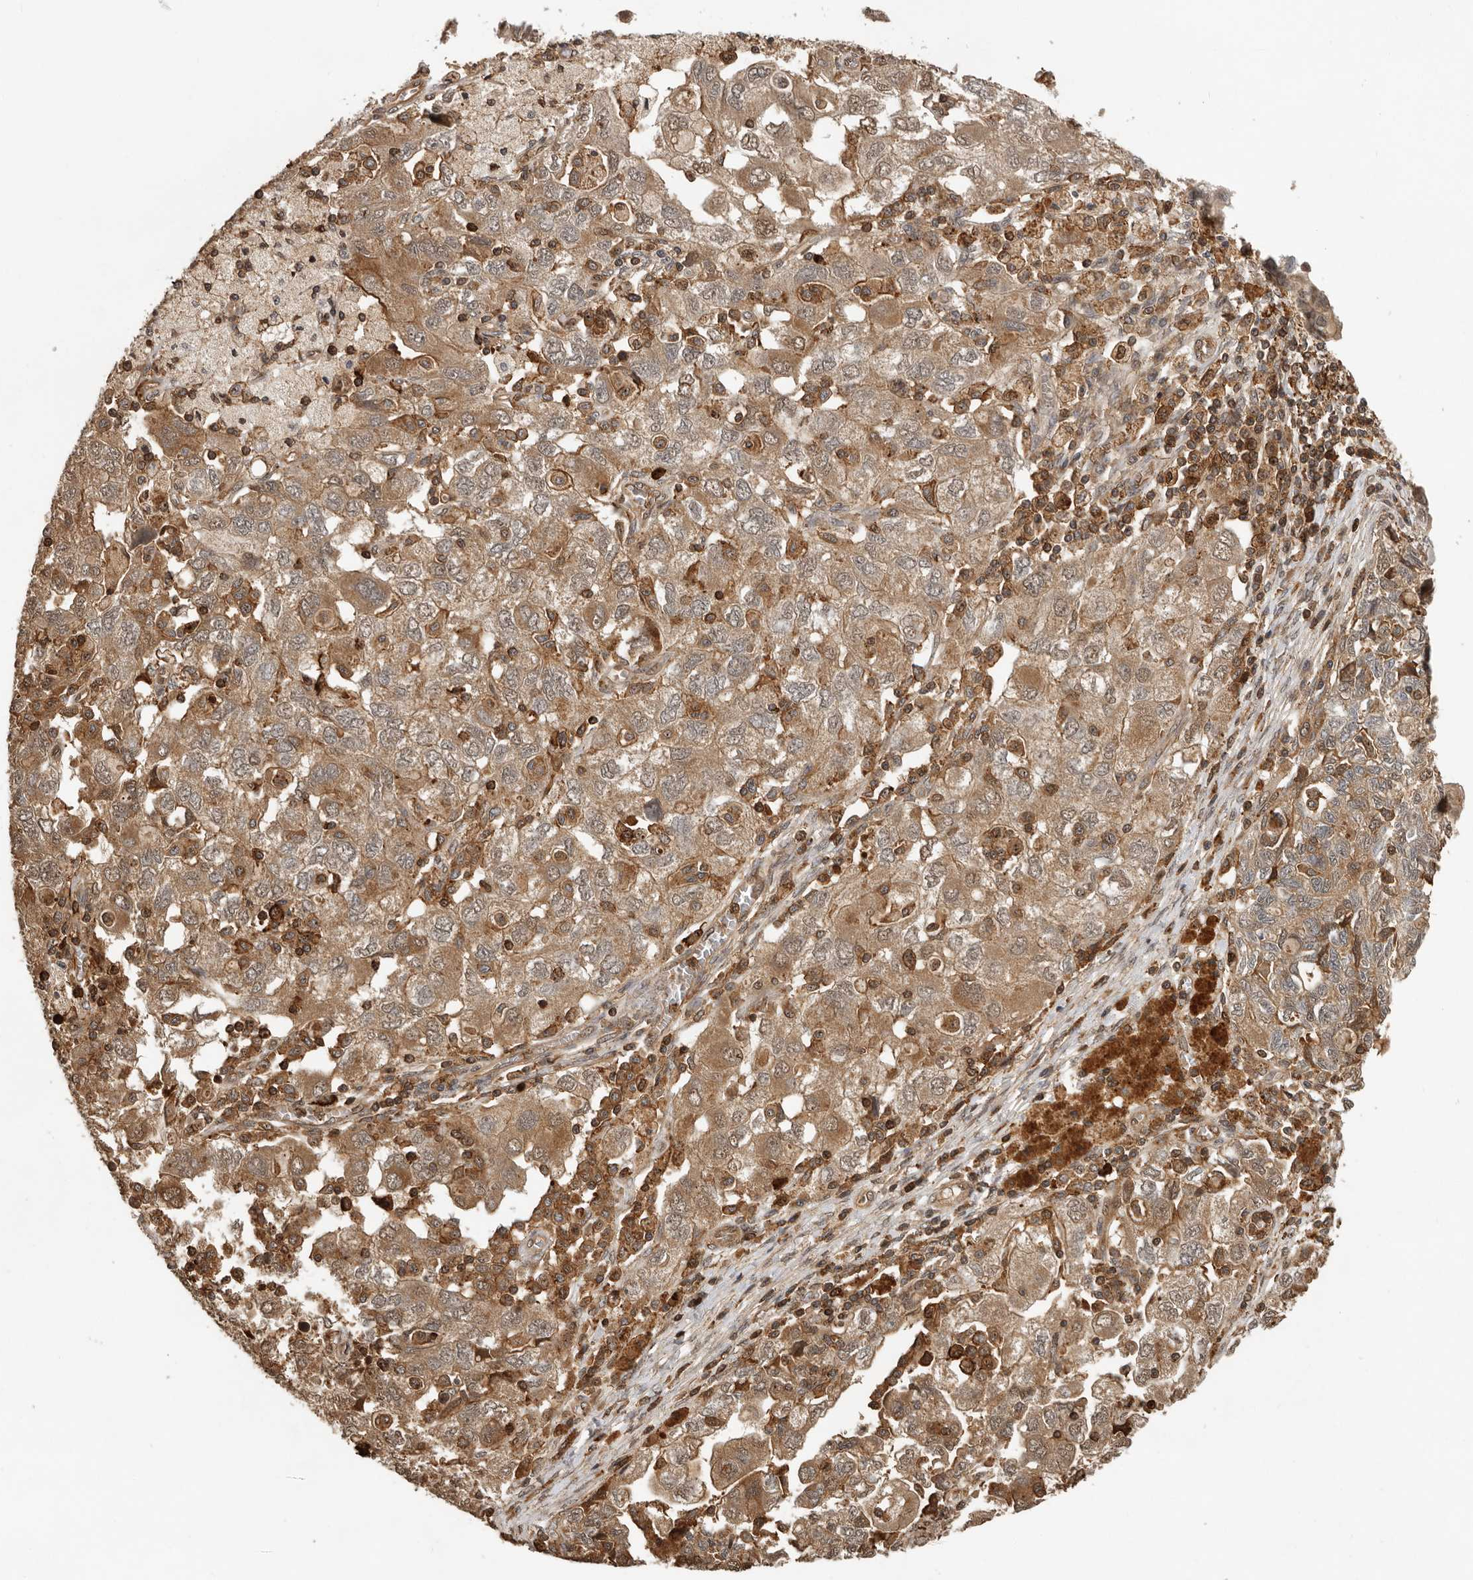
{"staining": {"intensity": "moderate", "quantity": ">75%", "location": "cytoplasmic/membranous"}, "tissue": "ovarian cancer", "cell_type": "Tumor cells", "image_type": "cancer", "snomed": [{"axis": "morphology", "description": "Carcinoma, NOS"}, {"axis": "morphology", "description": "Cystadenocarcinoma, serous, NOS"}, {"axis": "topography", "description": "Ovary"}], "caption": "Tumor cells display medium levels of moderate cytoplasmic/membranous expression in approximately >75% of cells in ovarian cancer (carcinoma).", "gene": "RNF157", "patient": {"sex": "female", "age": 69}}